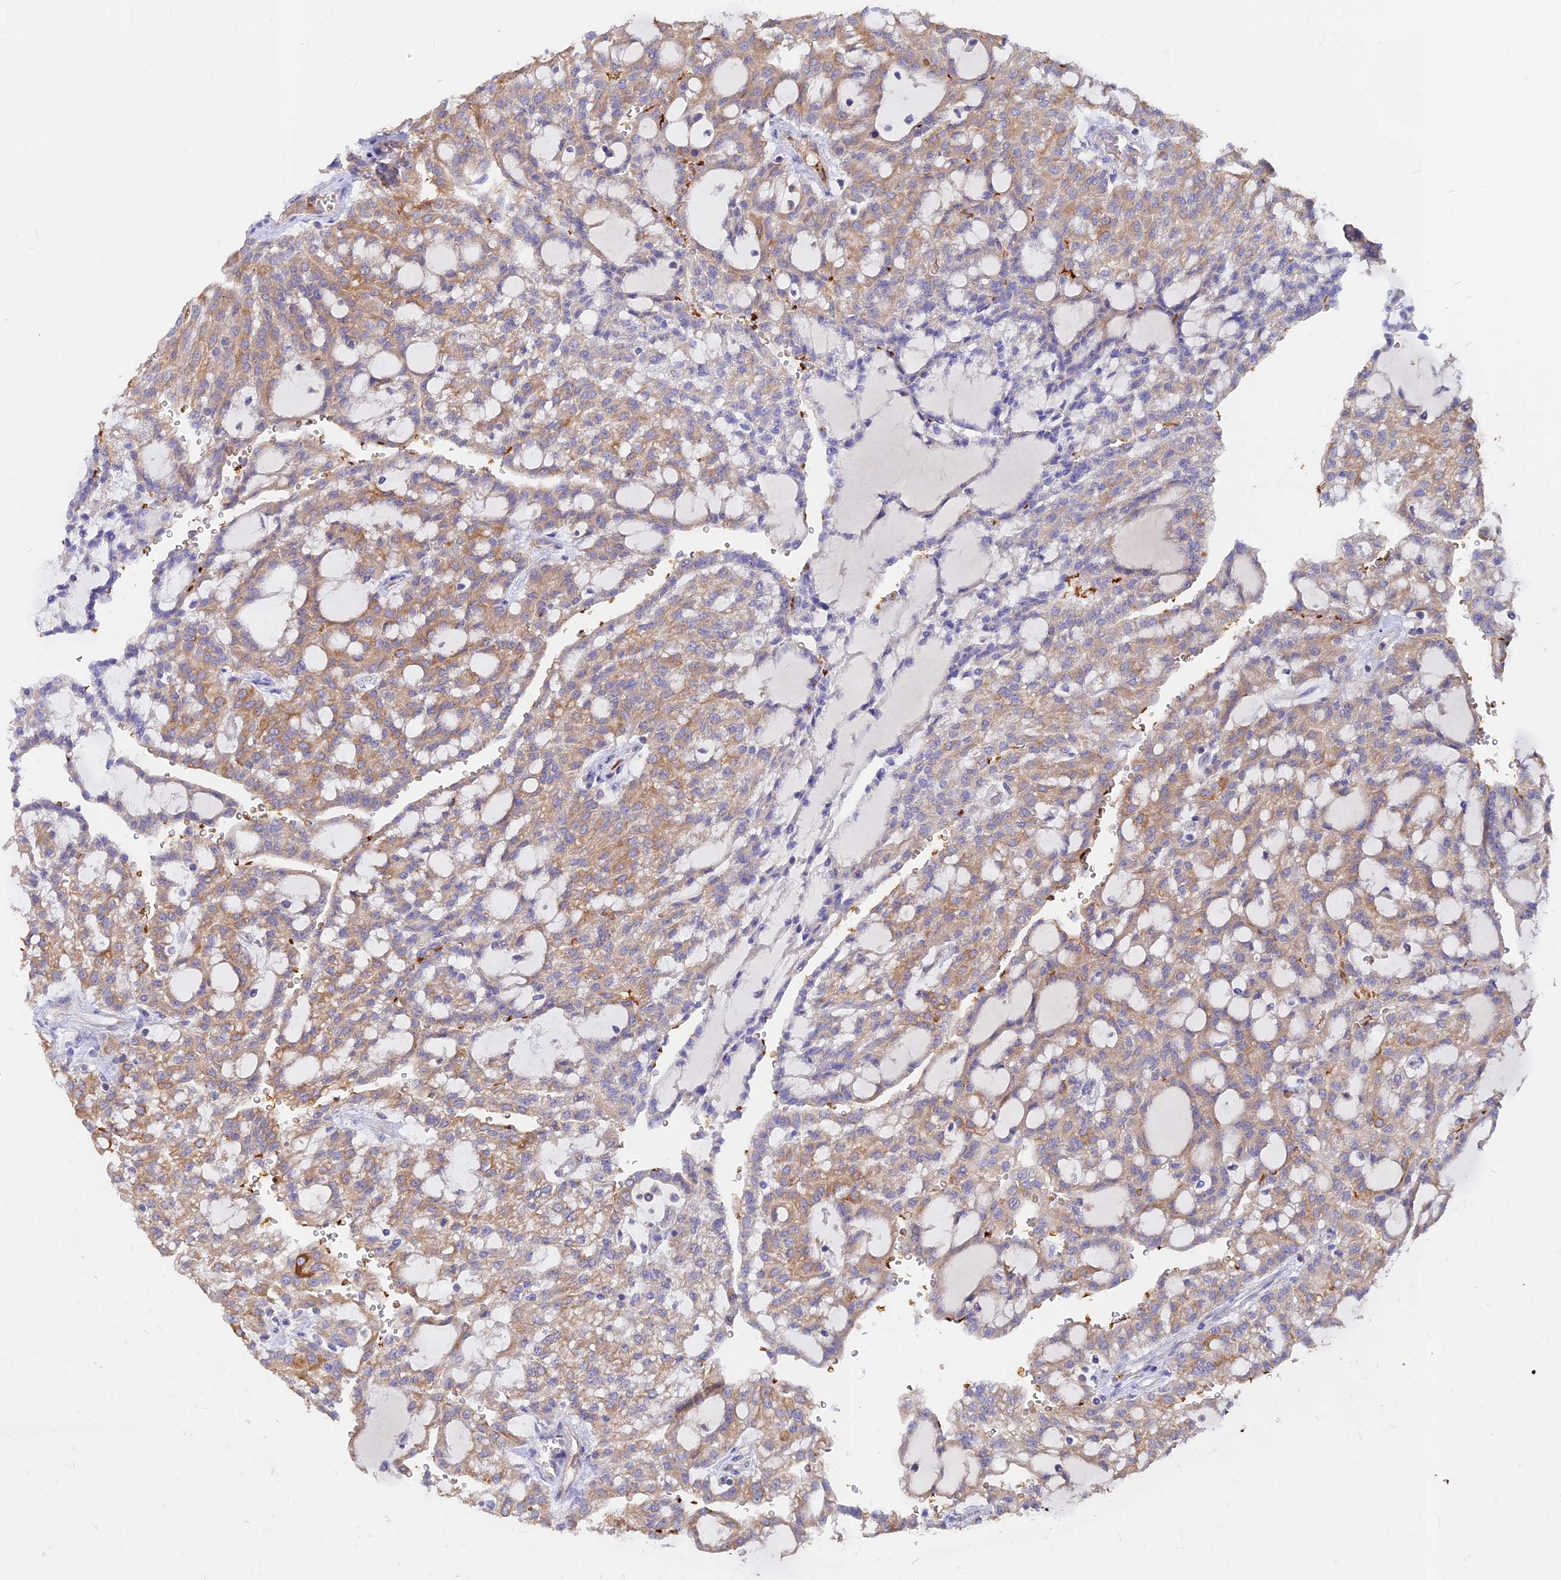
{"staining": {"intensity": "moderate", "quantity": ">75%", "location": "cytoplasmic/membranous"}, "tissue": "renal cancer", "cell_type": "Tumor cells", "image_type": "cancer", "snomed": [{"axis": "morphology", "description": "Adenocarcinoma, NOS"}, {"axis": "topography", "description": "Kidney"}], "caption": "IHC staining of adenocarcinoma (renal), which shows medium levels of moderate cytoplasmic/membranous expression in approximately >75% of tumor cells indicating moderate cytoplasmic/membranous protein positivity. The staining was performed using DAB (3,3'-diaminobenzidine) (brown) for protein detection and nuclei were counterstained in hematoxylin (blue).", "gene": "DENND2D", "patient": {"sex": "male", "age": 63}}